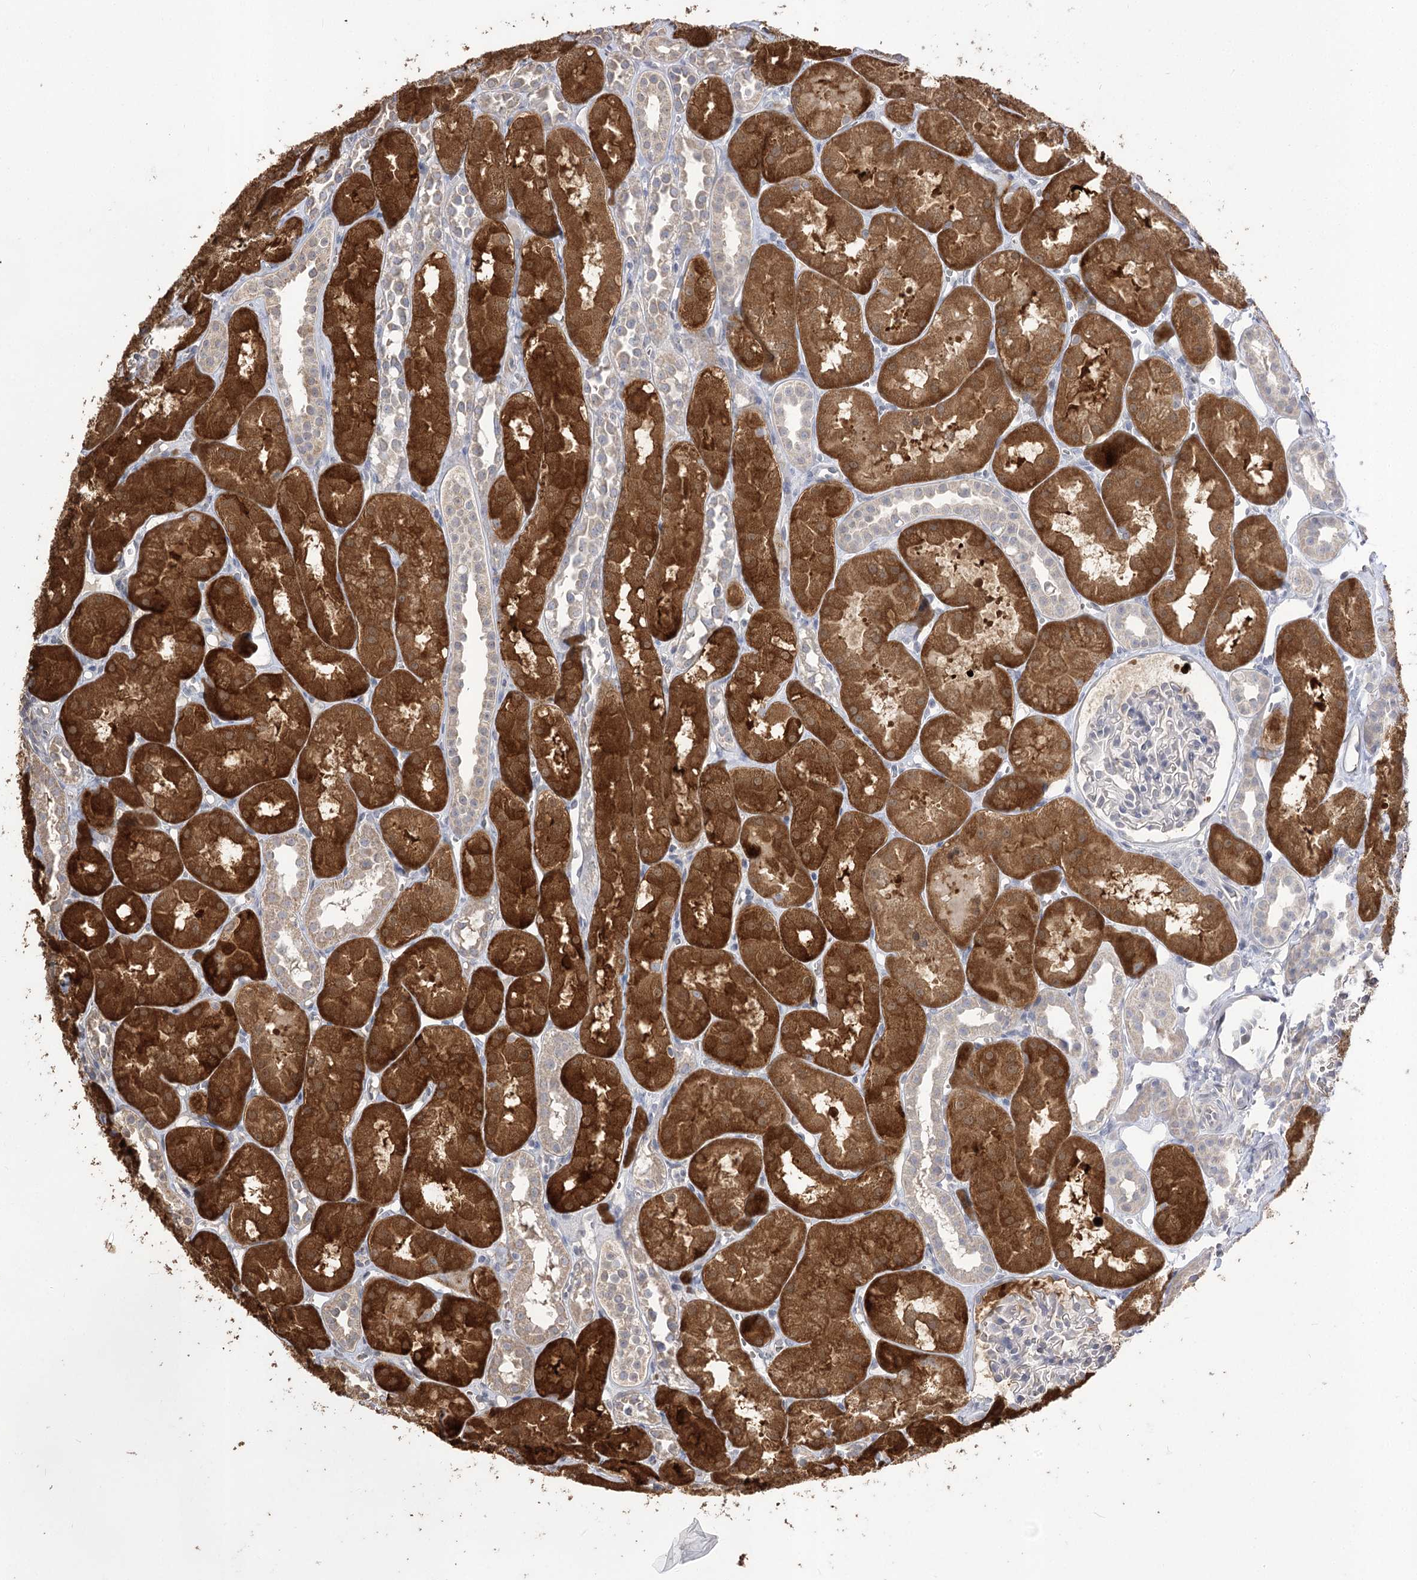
{"staining": {"intensity": "negative", "quantity": "none", "location": "none"}, "tissue": "kidney", "cell_type": "Cells in glomeruli", "image_type": "normal", "snomed": [{"axis": "morphology", "description": "Normal tissue, NOS"}, {"axis": "topography", "description": "Kidney"}, {"axis": "topography", "description": "Urinary bladder"}], "caption": "Immunohistochemical staining of normal kidney demonstrates no significant positivity in cells in glomeruli.", "gene": "R3HDM2", "patient": {"sex": "male", "age": 16}}